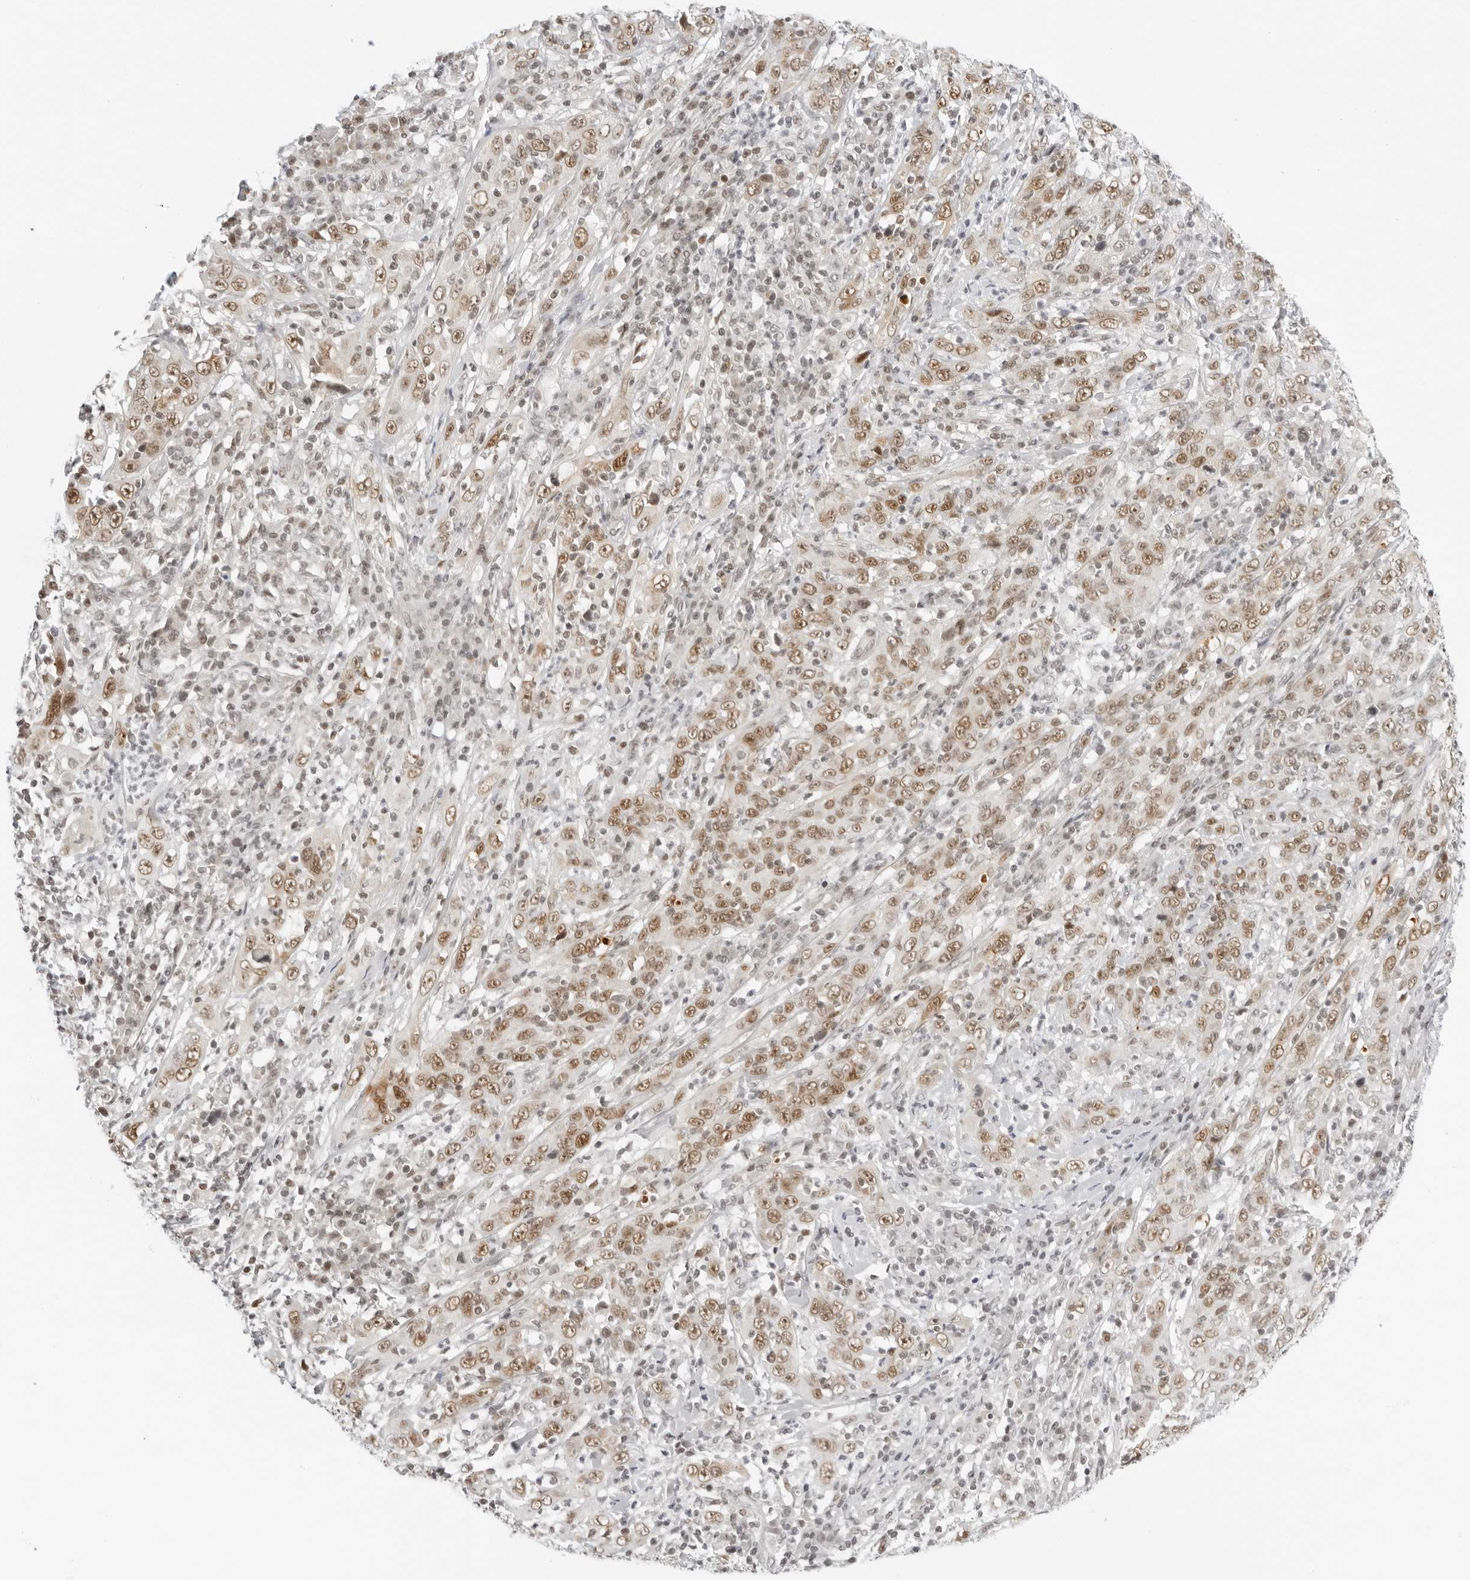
{"staining": {"intensity": "moderate", "quantity": ">75%", "location": "nuclear"}, "tissue": "cervical cancer", "cell_type": "Tumor cells", "image_type": "cancer", "snomed": [{"axis": "morphology", "description": "Squamous cell carcinoma, NOS"}, {"axis": "topography", "description": "Cervix"}], "caption": "Cervical squamous cell carcinoma was stained to show a protein in brown. There is medium levels of moderate nuclear staining in approximately >75% of tumor cells.", "gene": "MSH6", "patient": {"sex": "female", "age": 46}}